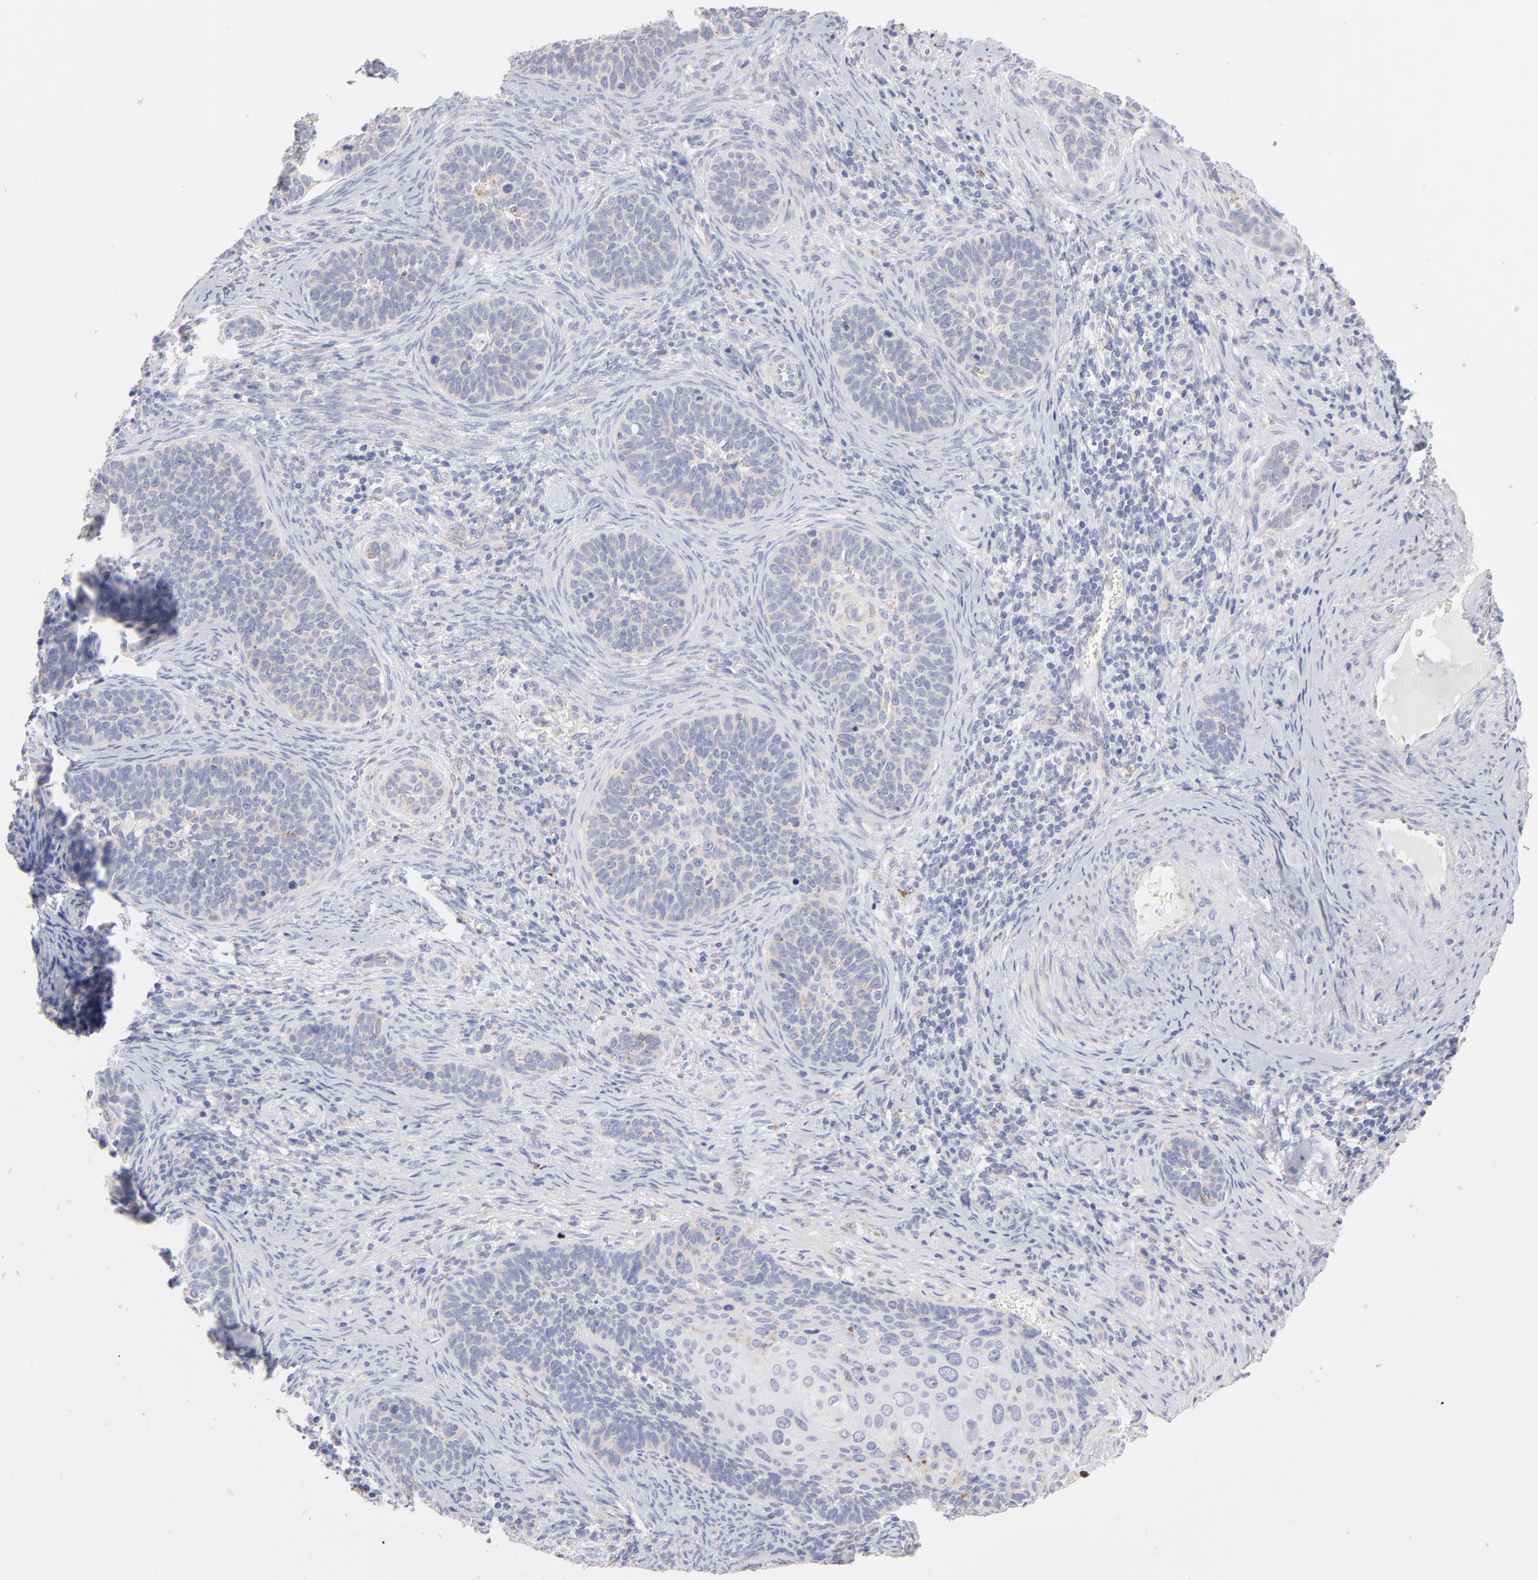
{"staining": {"intensity": "weak", "quantity": "25%-75%", "location": "cytoplasmic/membranous"}, "tissue": "cervical cancer", "cell_type": "Tumor cells", "image_type": "cancer", "snomed": [{"axis": "morphology", "description": "Squamous cell carcinoma, NOS"}, {"axis": "topography", "description": "Cervix"}], "caption": "The image reveals staining of cervical cancer (squamous cell carcinoma), revealing weak cytoplasmic/membranous protein expression (brown color) within tumor cells. (DAB (3,3'-diaminobenzidine) IHC with brightfield microscopy, high magnification).", "gene": "TST", "patient": {"sex": "female", "age": 33}}